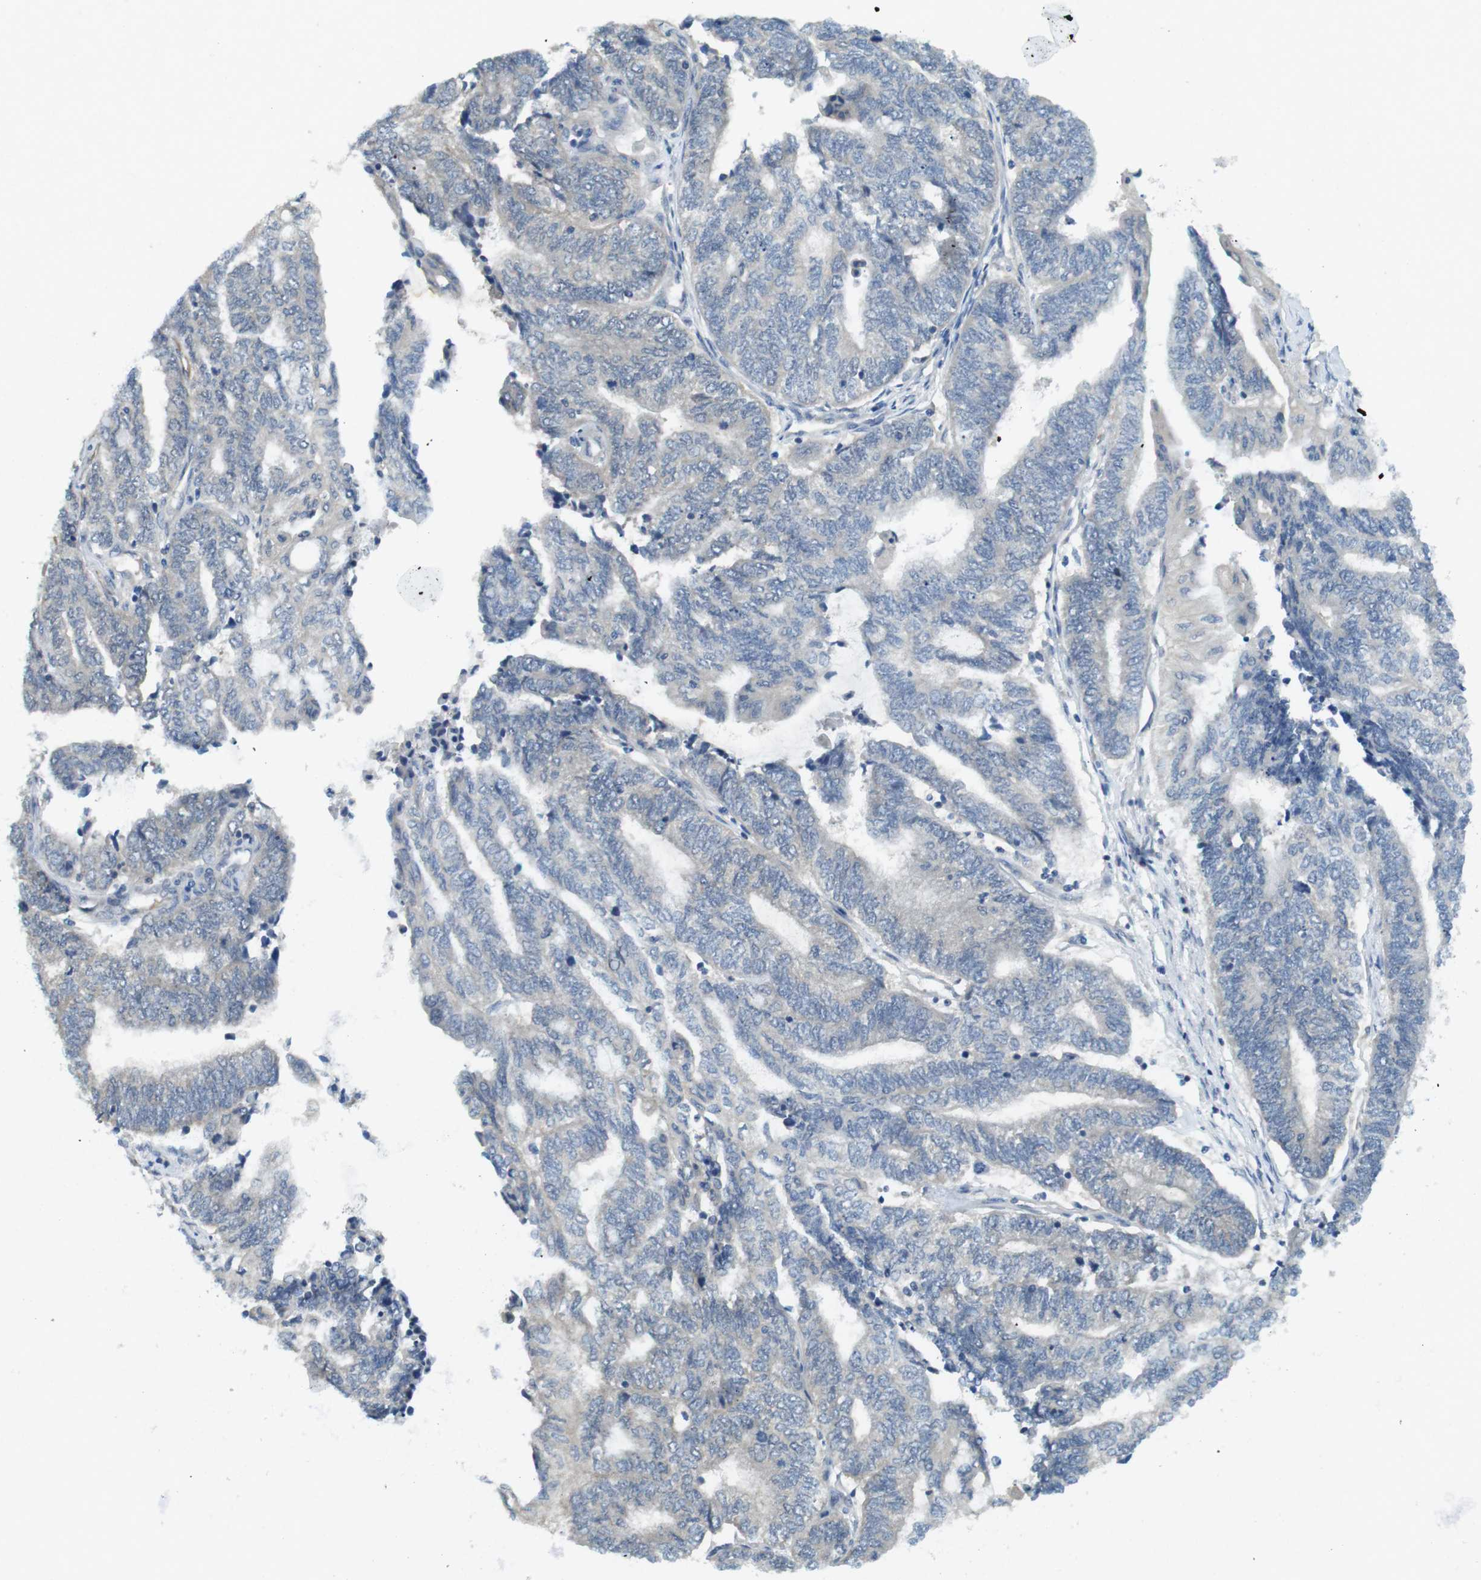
{"staining": {"intensity": "negative", "quantity": "none", "location": "none"}, "tissue": "endometrial cancer", "cell_type": "Tumor cells", "image_type": "cancer", "snomed": [{"axis": "morphology", "description": "Adenocarcinoma, NOS"}, {"axis": "topography", "description": "Uterus"}, {"axis": "topography", "description": "Endometrium"}], "caption": "Immunohistochemistry of human endometrial cancer shows no expression in tumor cells.", "gene": "SUGT1", "patient": {"sex": "female", "age": 70}}